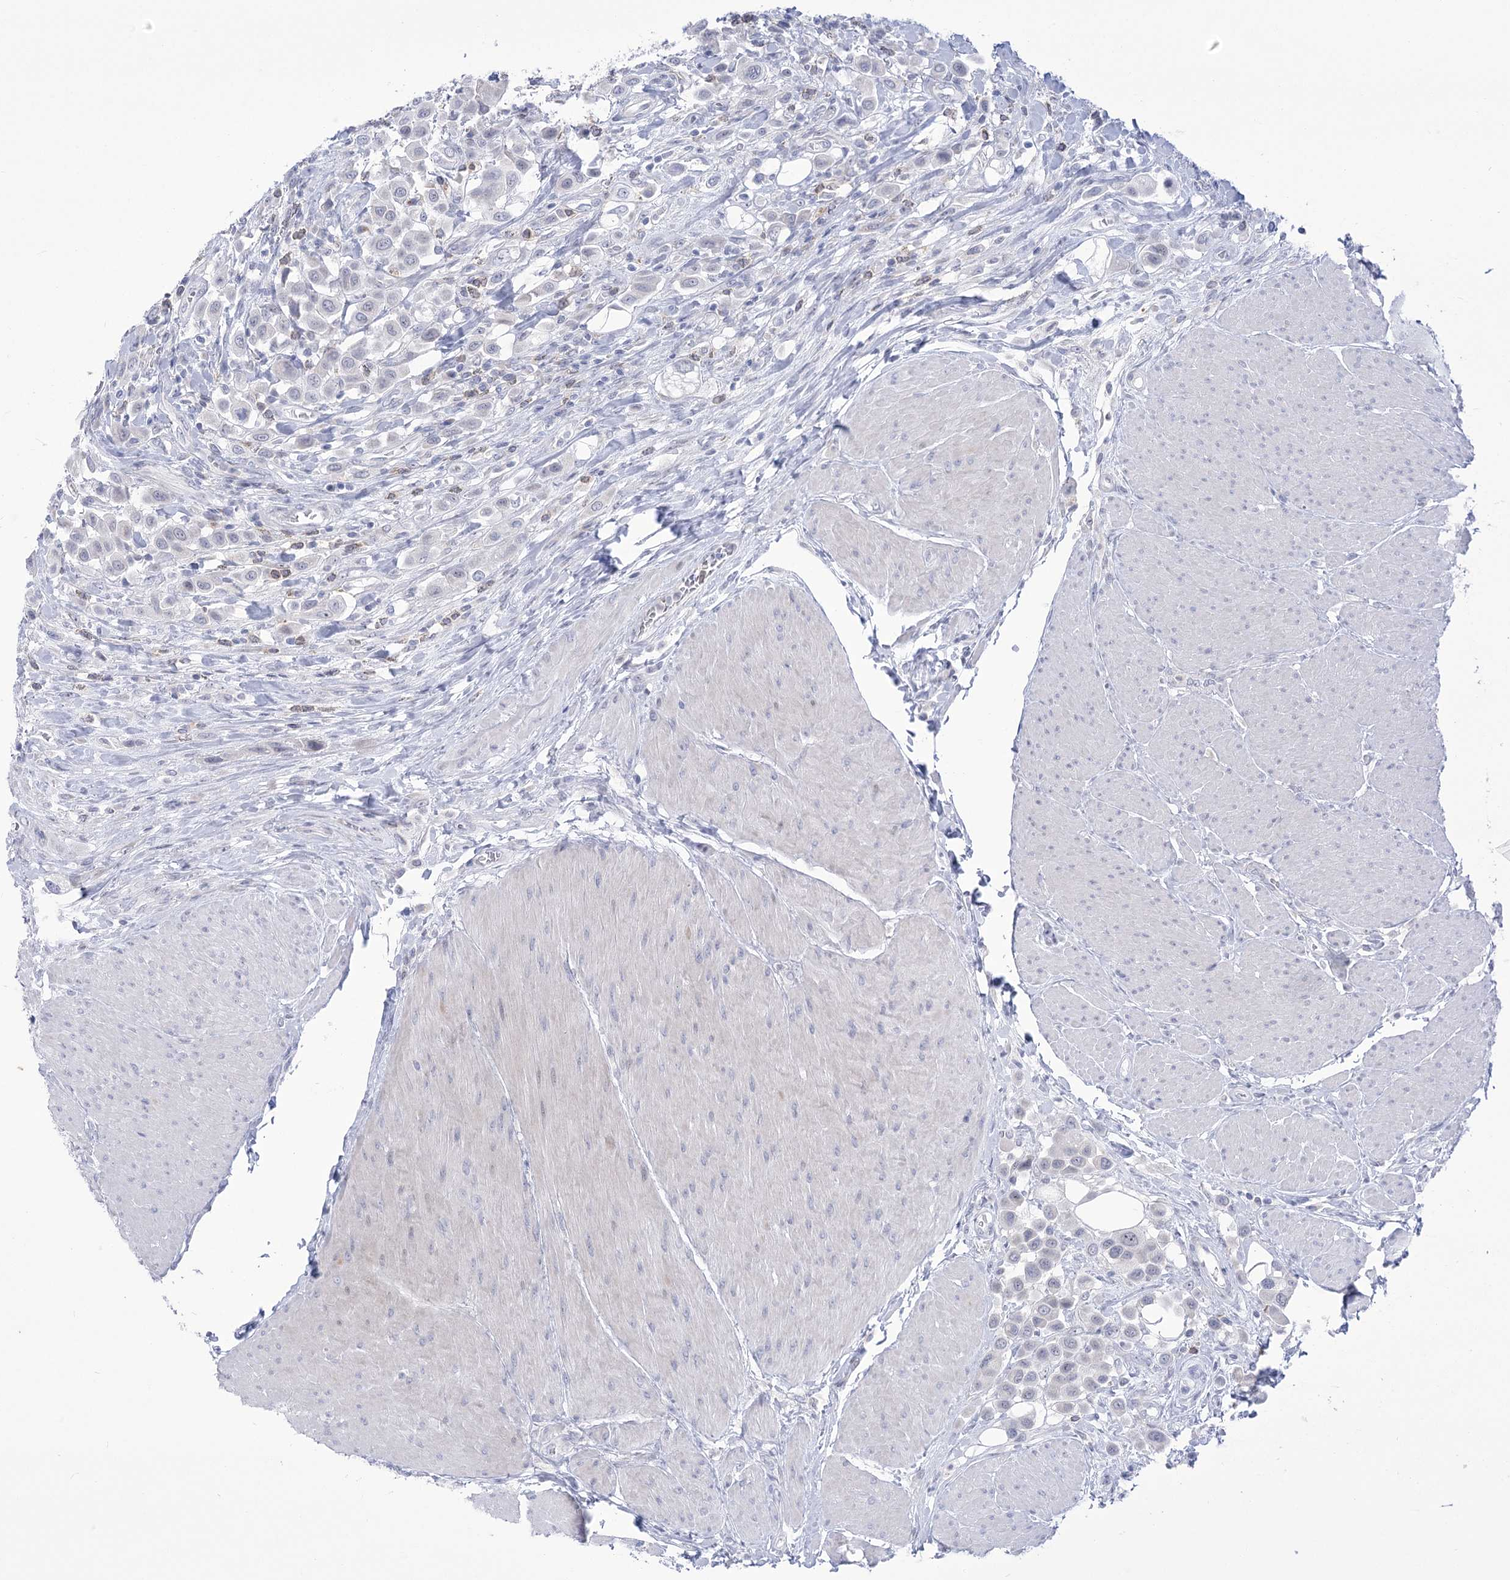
{"staining": {"intensity": "negative", "quantity": "none", "location": "none"}, "tissue": "urothelial cancer", "cell_type": "Tumor cells", "image_type": "cancer", "snomed": [{"axis": "morphology", "description": "Urothelial carcinoma, High grade"}, {"axis": "topography", "description": "Urinary bladder"}], "caption": "High-grade urothelial carcinoma was stained to show a protein in brown. There is no significant expression in tumor cells.", "gene": "BEND7", "patient": {"sex": "male", "age": 50}}